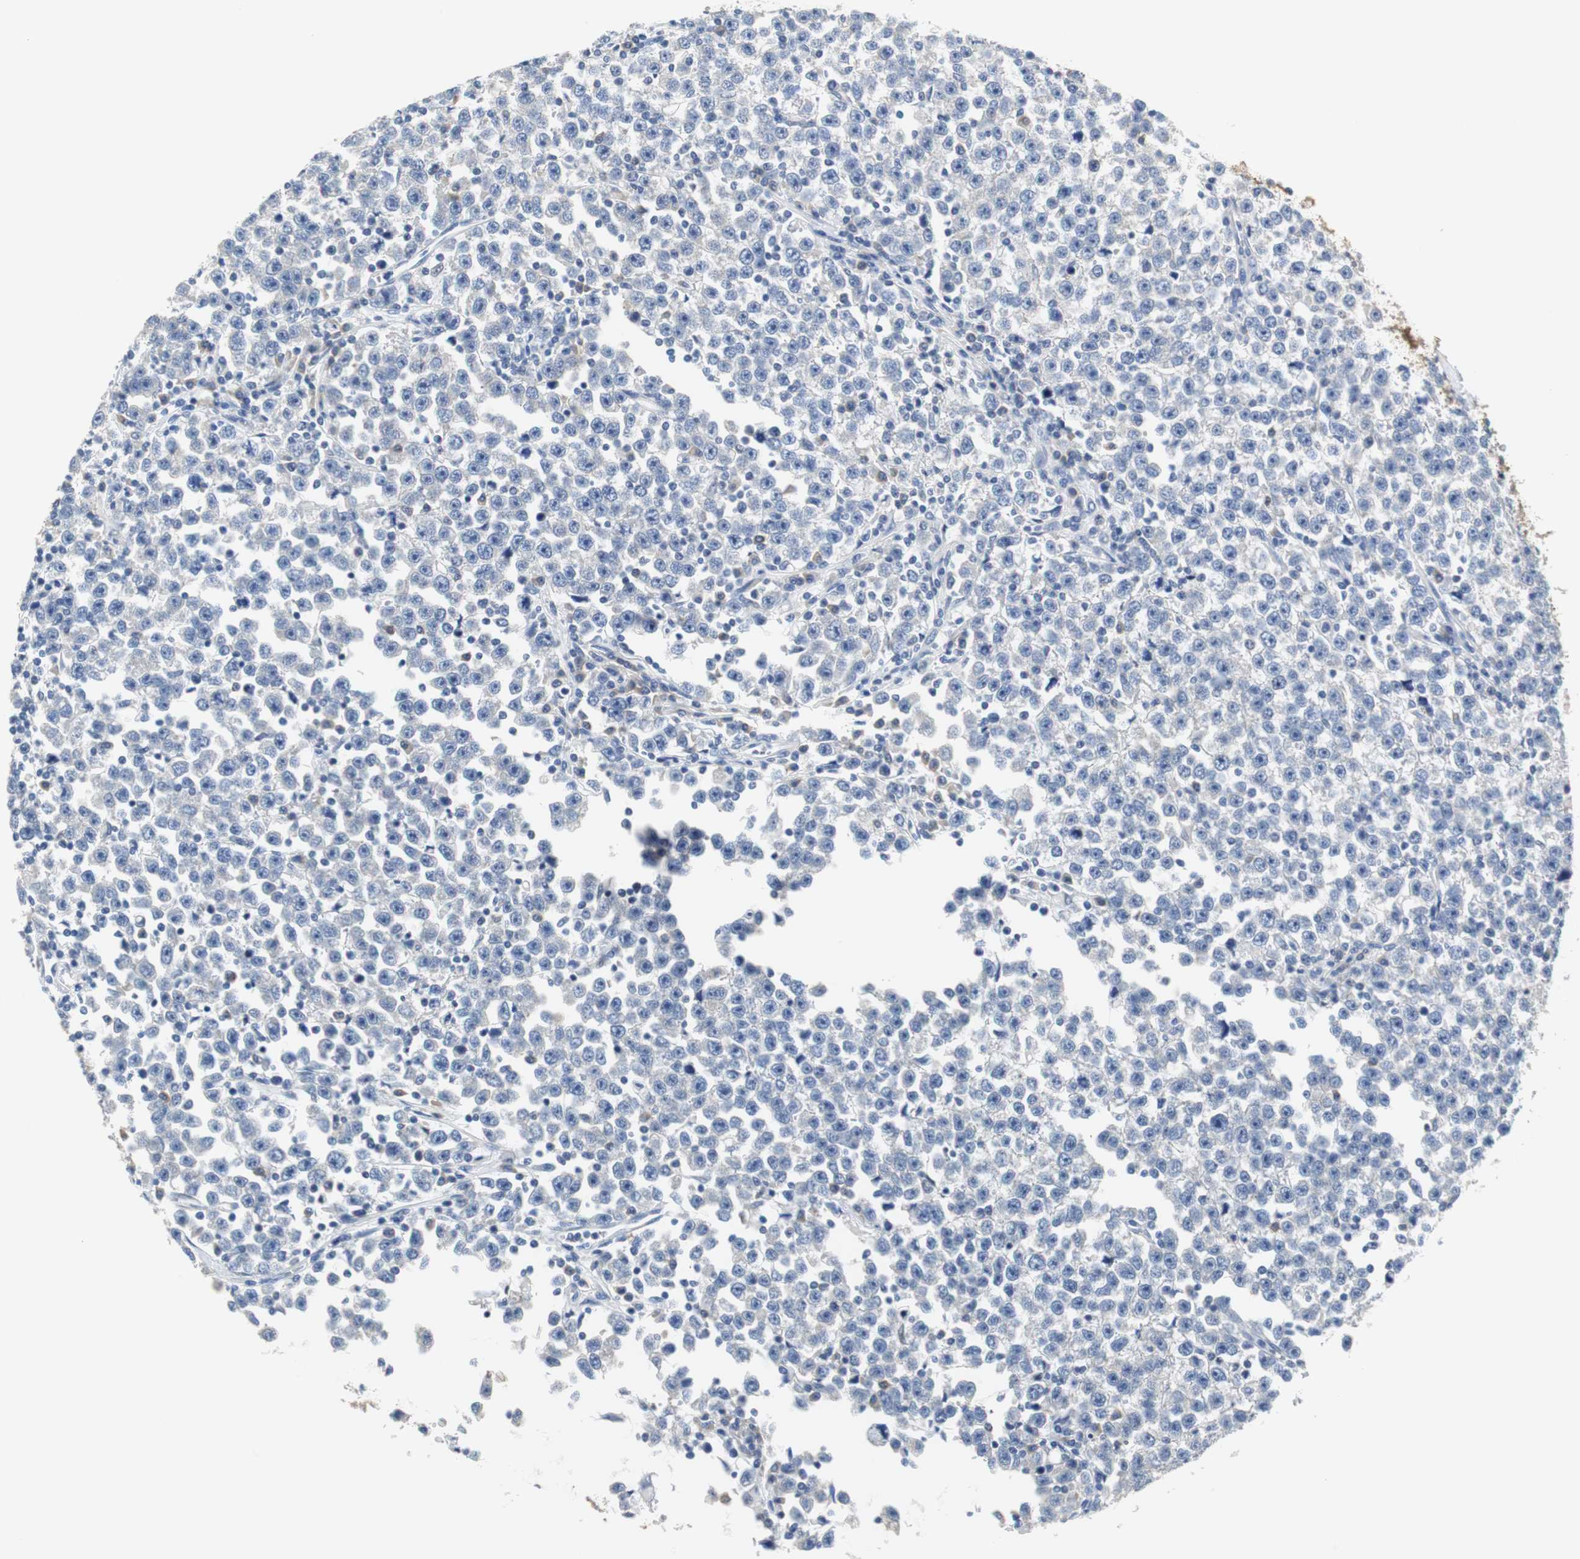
{"staining": {"intensity": "negative", "quantity": "none", "location": "none"}, "tissue": "testis cancer", "cell_type": "Tumor cells", "image_type": "cancer", "snomed": [{"axis": "morphology", "description": "Seminoma, NOS"}, {"axis": "topography", "description": "Testis"}], "caption": "Immunohistochemistry (IHC) of human seminoma (testis) shows no staining in tumor cells.", "gene": "PCK1", "patient": {"sex": "male", "age": 43}}